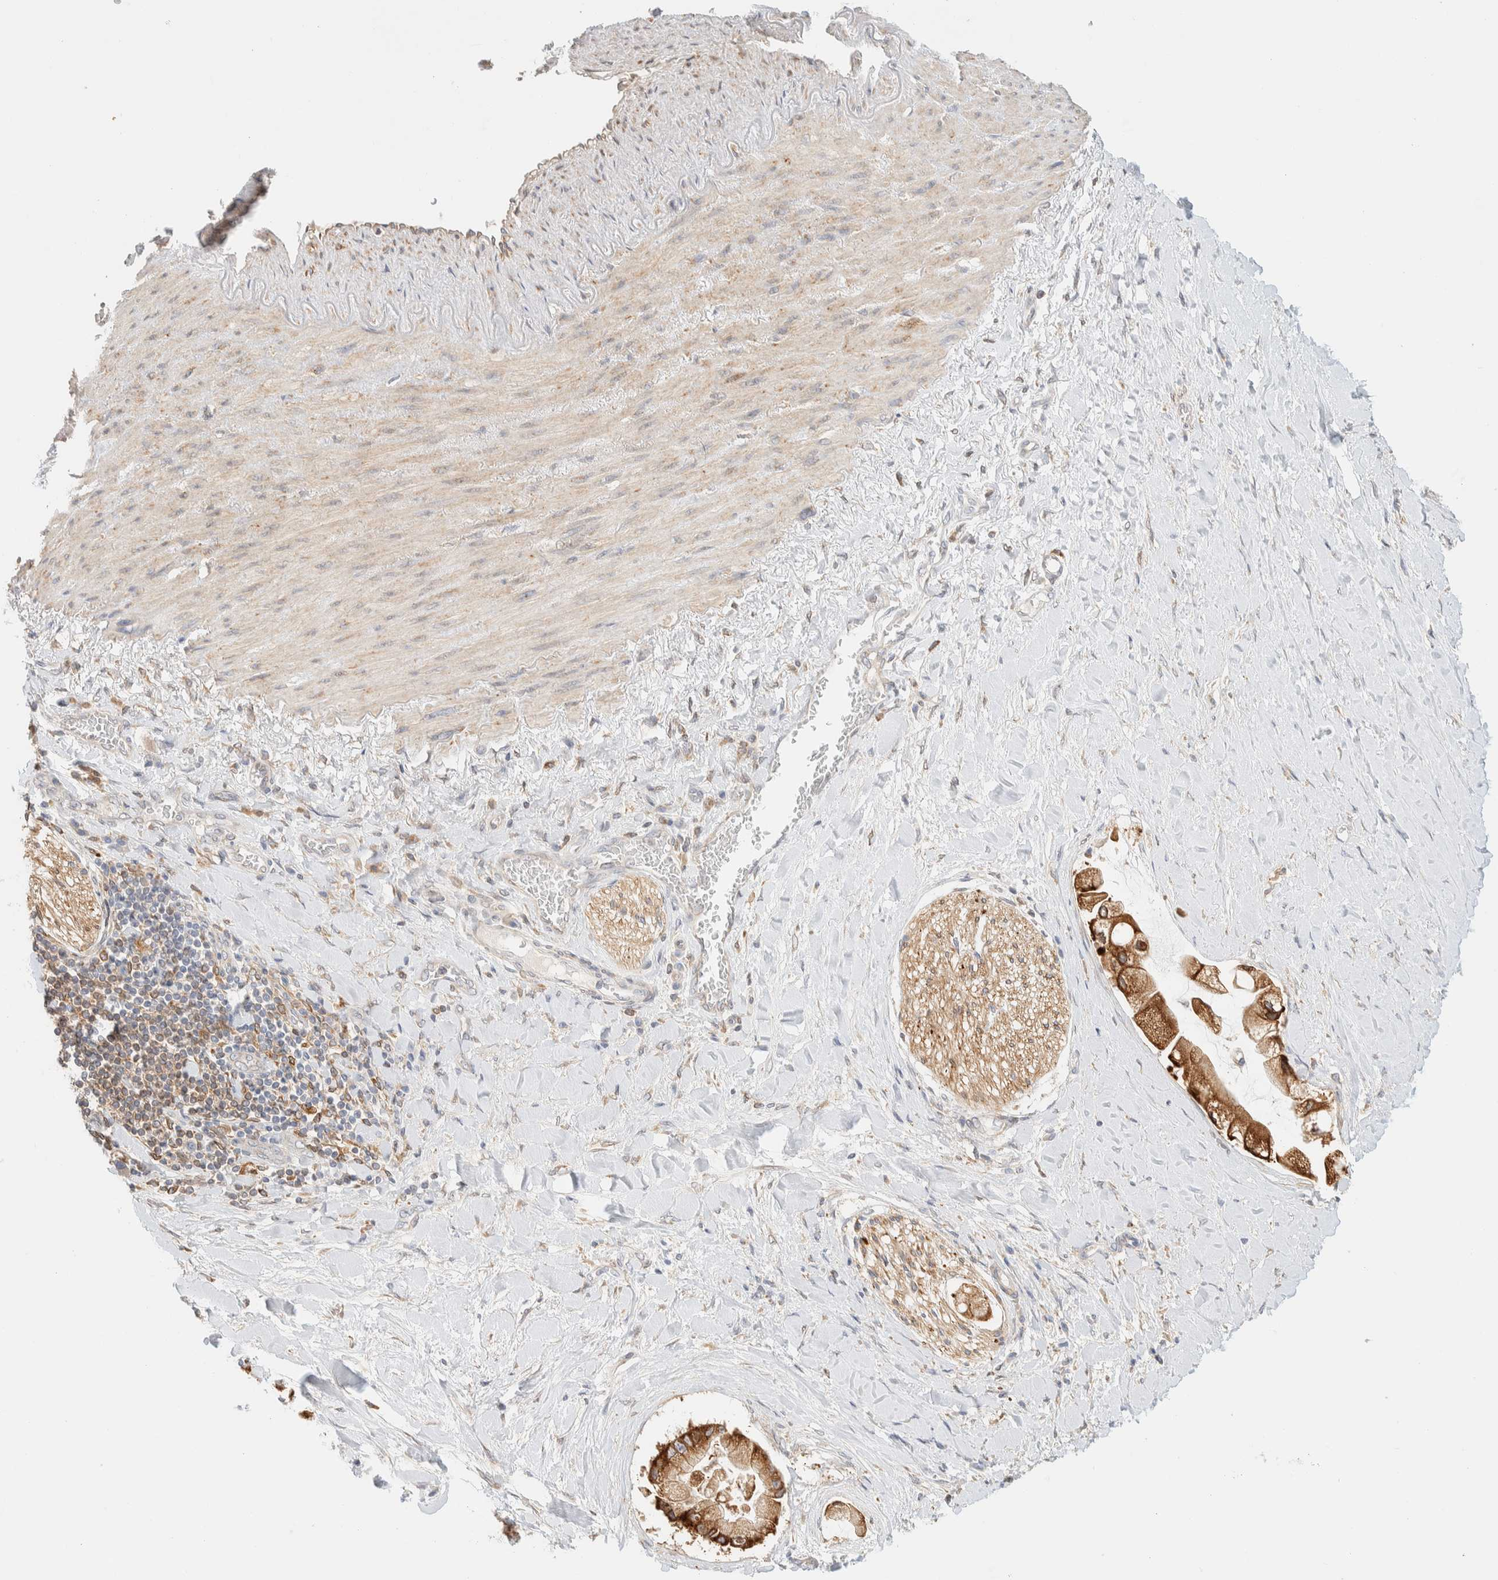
{"staining": {"intensity": "strong", "quantity": ">75%", "location": "cytoplasmic/membranous"}, "tissue": "liver cancer", "cell_type": "Tumor cells", "image_type": "cancer", "snomed": [{"axis": "morphology", "description": "Cholangiocarcinoma"}, {"axis": "topography", "description": "Liver"}], "caption": "Liver cholangiocarcinoma stained for a protein demonstrates strong cytoplasmic/membranous positivity in tumor cells.", "gene": "NT5C", "patient": {"sex": "male", "age": 50}}